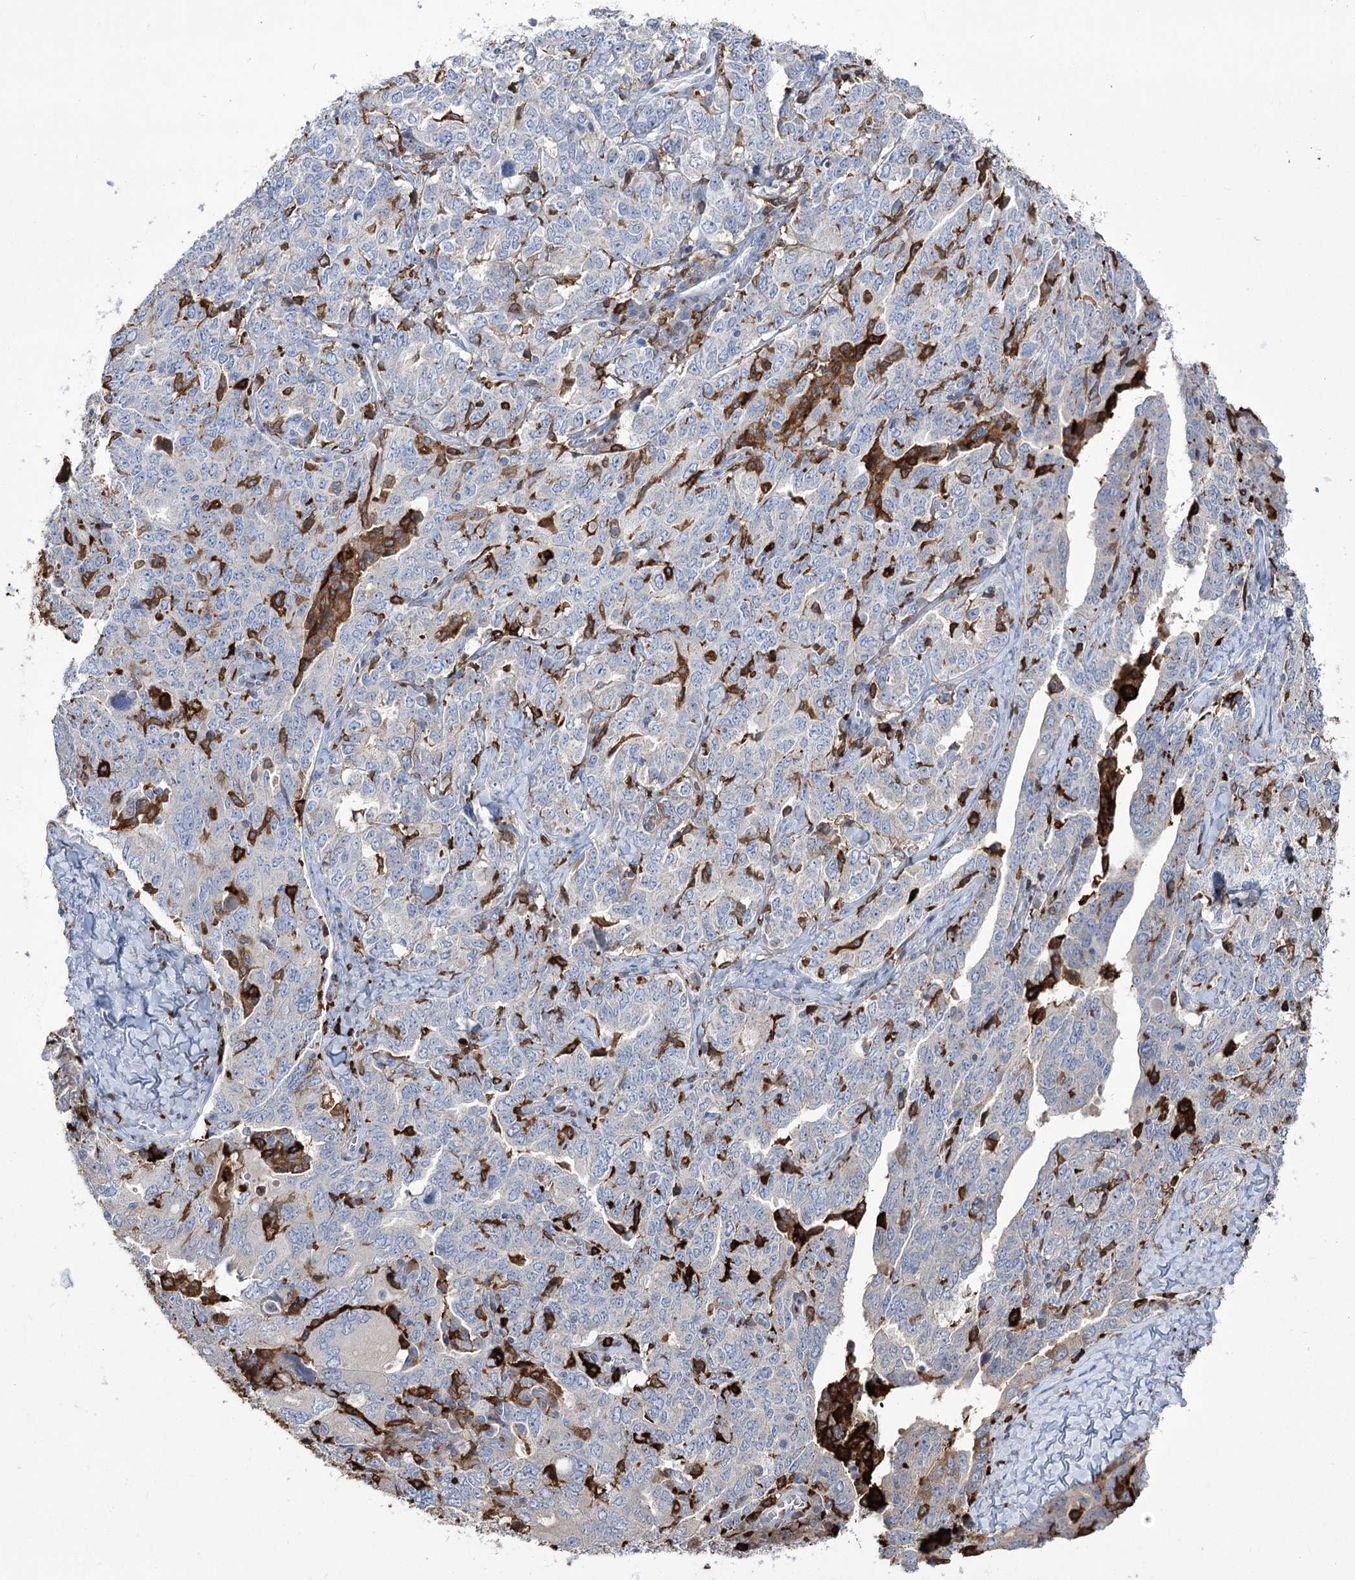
{"staining": {"intensity": "negative", "quantity": "none", "location": "none"}, "tissue": "ovarian cancer", "cell_type": "Tumor cells", "image_type": "cancer", "snomed": [{"axis": "morphology", "description": "Carcinoma, endometroid"}, {"axis": "topography", "description": "Ovary"}], "caption": "Endometroid carcinoma (ovarian) was stained to show a protein in brown. There is no significant expression in tumor cells. The staining is performed using DAB brown chromogen with nuclei counter-stained in using hematoxylin.", "gene": "ZNF622", "patient": {"sex": "female", "age": 62}}